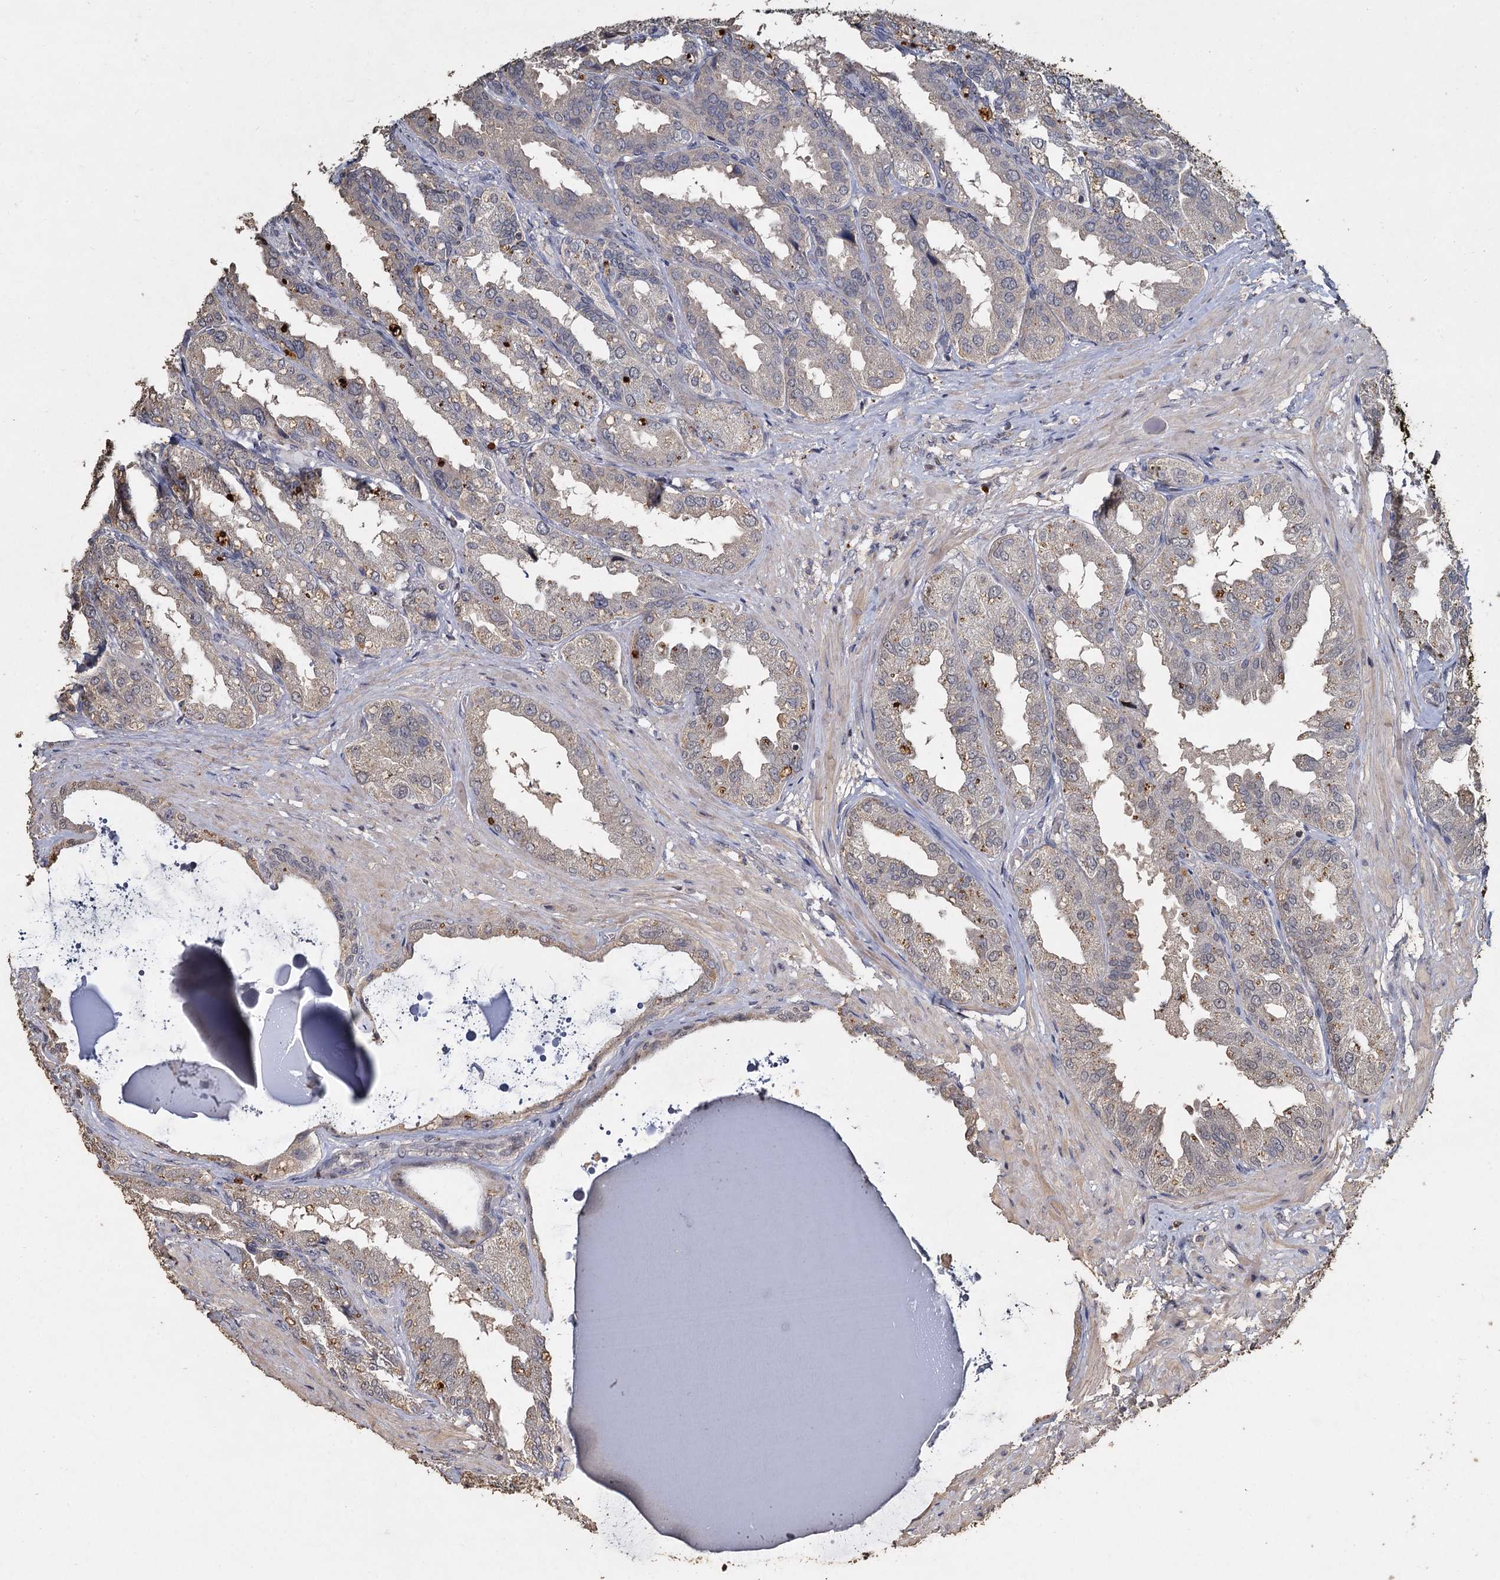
{"staining": {"intensity": "negative", "quantity": "none", "location": "none"}, "tissue": "seminal vesicle", "cell_type": "Glandular cells", "image_type": "normal", "snomed": [{"axis": "morphology", "description": "Normal tissue, NOS"}, {"axis": "topography", "description": "Seminal veicle"}], "caption": "IHC micrograph of normal seminal vesicle: seminal vesicle stained with DAB (3,3'-diaminobenzidine) demonstrates no significant protein expression in glandular cells.", "gene": "CCDC61", "patient": {"sex": "male", "age": 63}}